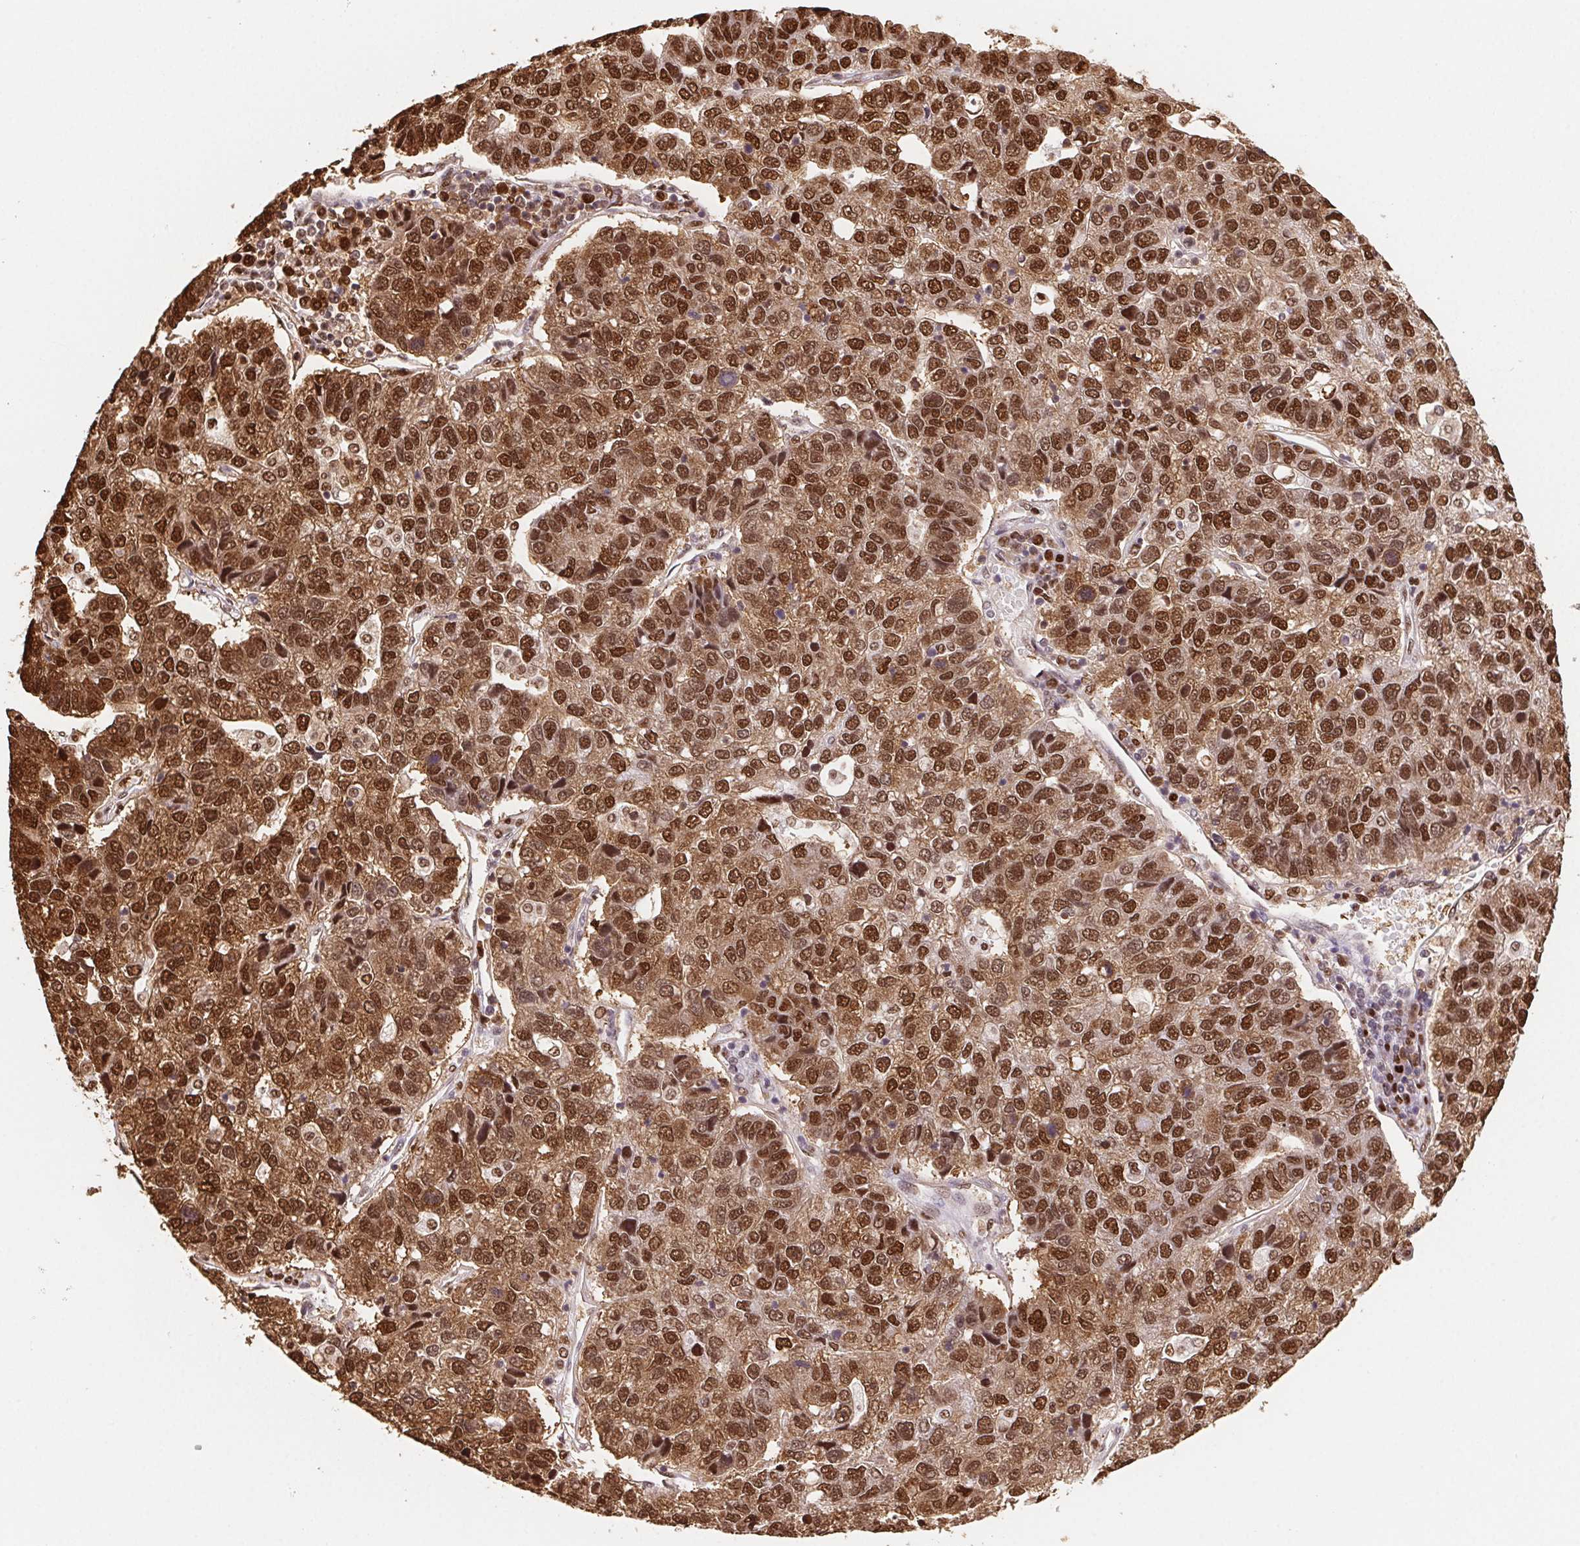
{"staining": {"intensity": "strong", "quantity": ">75%", "location": "cytoplasmic/membranous,nuclear"}, "tissue": "pancreatic cancer", "cell_type": "Tumor cells", "image_type": "cancer", "snomed": [{"axis": "morphology", "description": "Adenocarcinoma, NOS"}, {"axis": "topography", "description": "Pancreas"}], "caption": "Immunohistochemical staining of human pancreatic cancer demonstrates strong cytoplasmic/membranous and nuclear protein expression in about >75% of tumor cells.", "gene": "SET", "patient": {"sex": "female", "age": 61}}